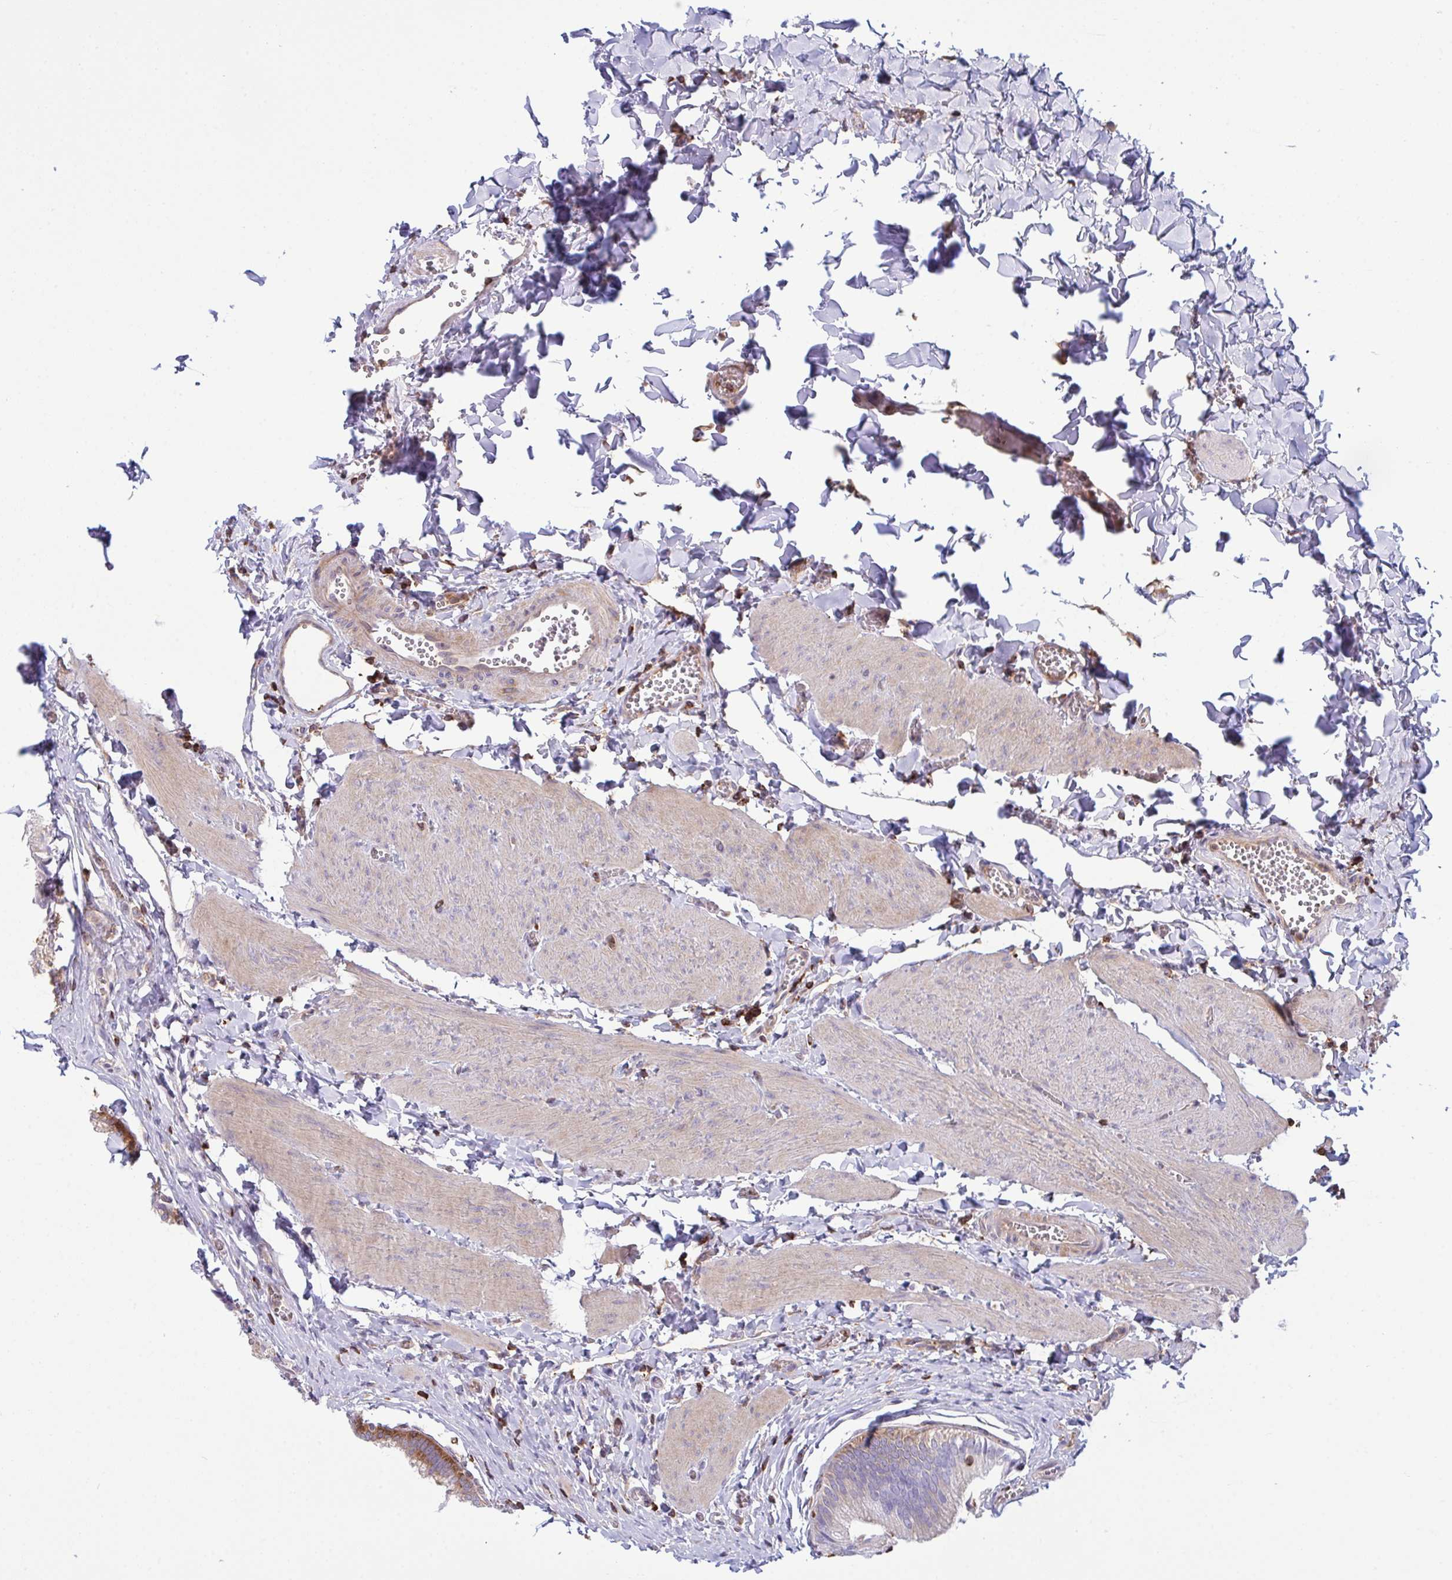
{"staining": {"intensity": "moderate", "quantity": "25%-75%", "location": "cytoplasmic/membranous"}, "tissue": "gallbladder", "cell_type": "Glandular cells", "image_type": "normal", "snomed": [{"axis": "morphology", "description": "Normal tissue, NOS"}, {"axis": "topography", "description": "Gallbladder"}], "caption": "Human gallbladder stained for a protein (brown) demonstrates moderate cytoplasmic/membranous positive expression in about 25%-75% of glandular cells.", "gene": "TSC22D3", "patient": {"sex": "male", "age": 17}}